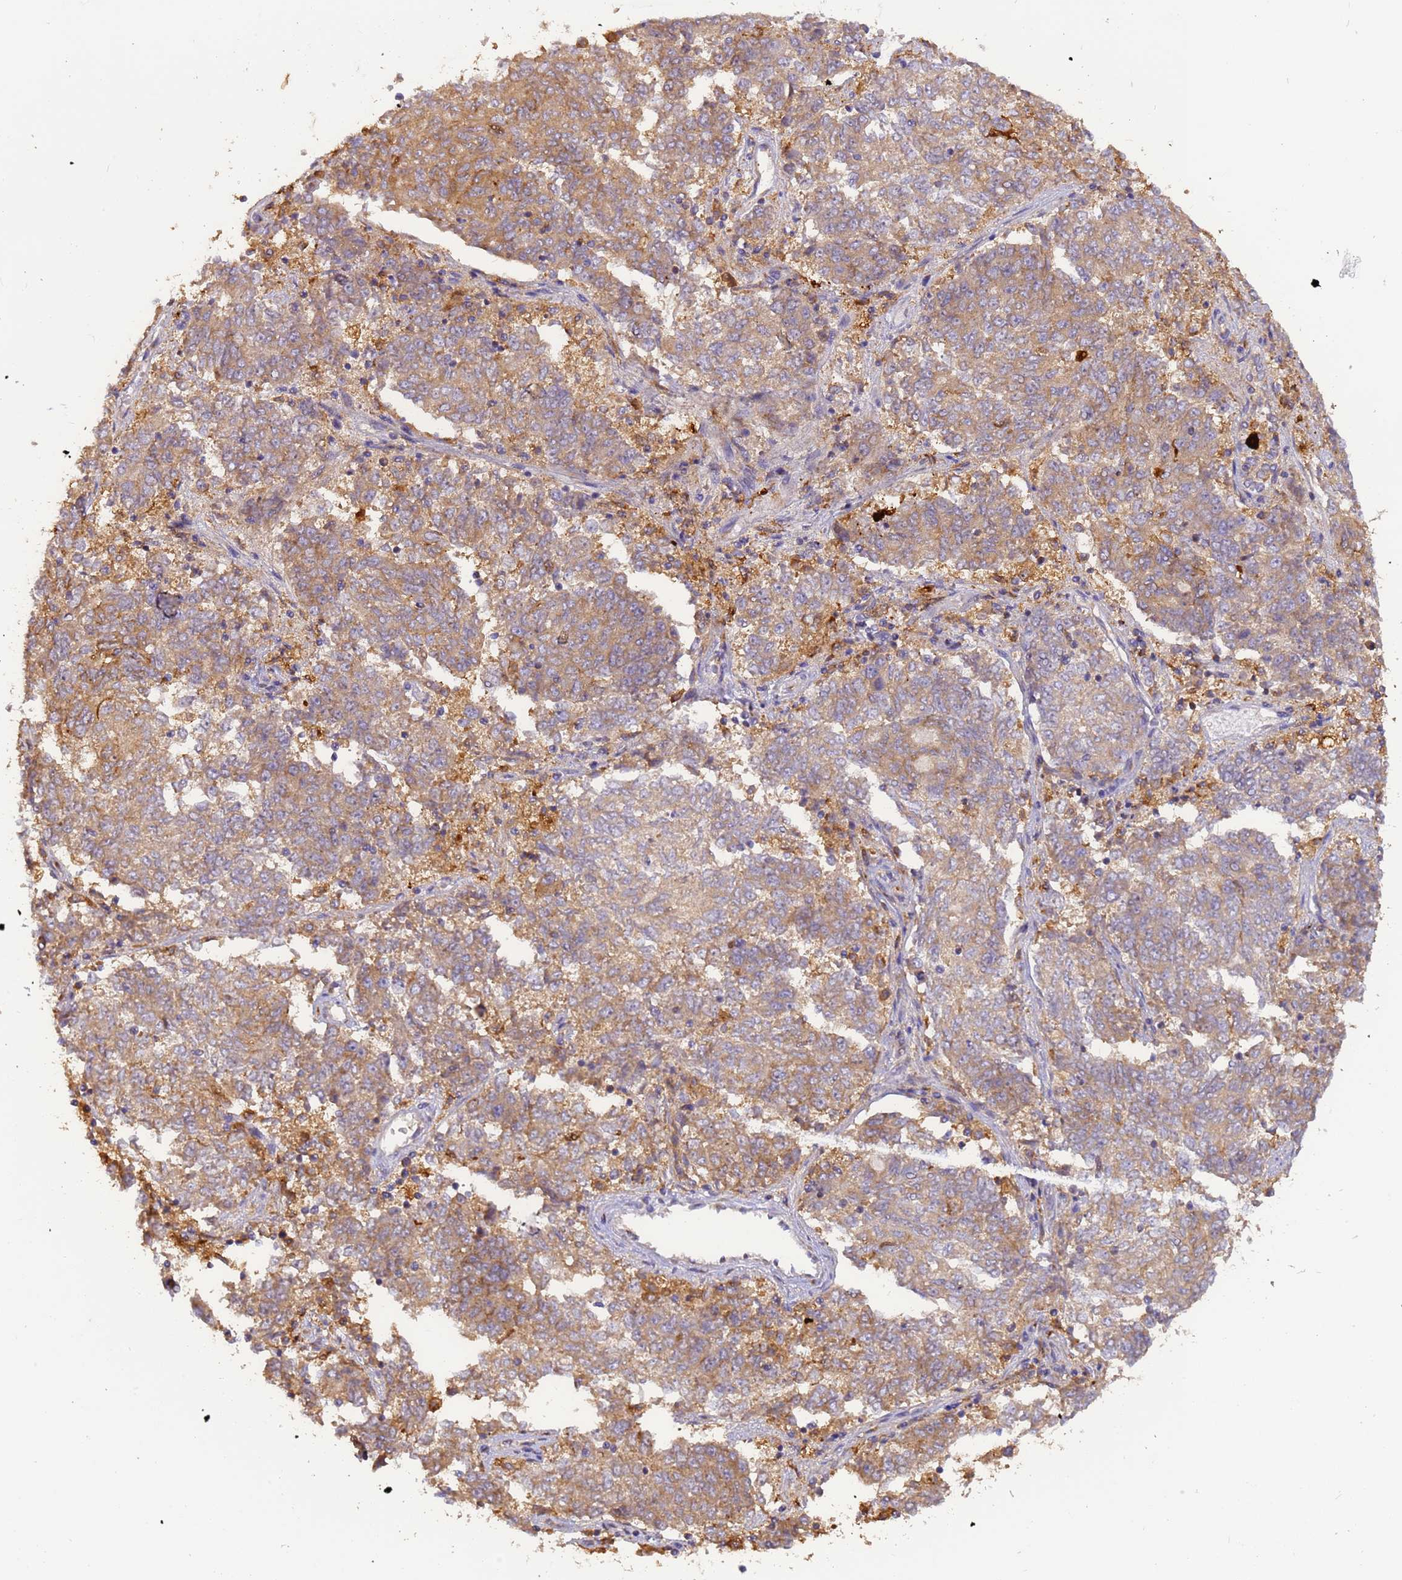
{"staining": {"intensity": "moderate", "quantity": ">75%", "location": "cytoplasmic/membranous"}, "tissue": "endometrial cancer", "cell_type": "Tumor cells", "image_type": "cancer", "snomed": [{"axis": "morphology", "description": "Adenocarcinoma, NOS"}, {"axis": "topography", "description": "Endometrium"}], "caption": "DAB (3,3'-diaminobenzidine) immunohistochemical staining of human endometrial cancer displays moderate cytoplasmic/membranous protein expression in approximately >75% of tumor cells.", "gene": "M6PR", "patient": {"sex": "female", "age": 80}}